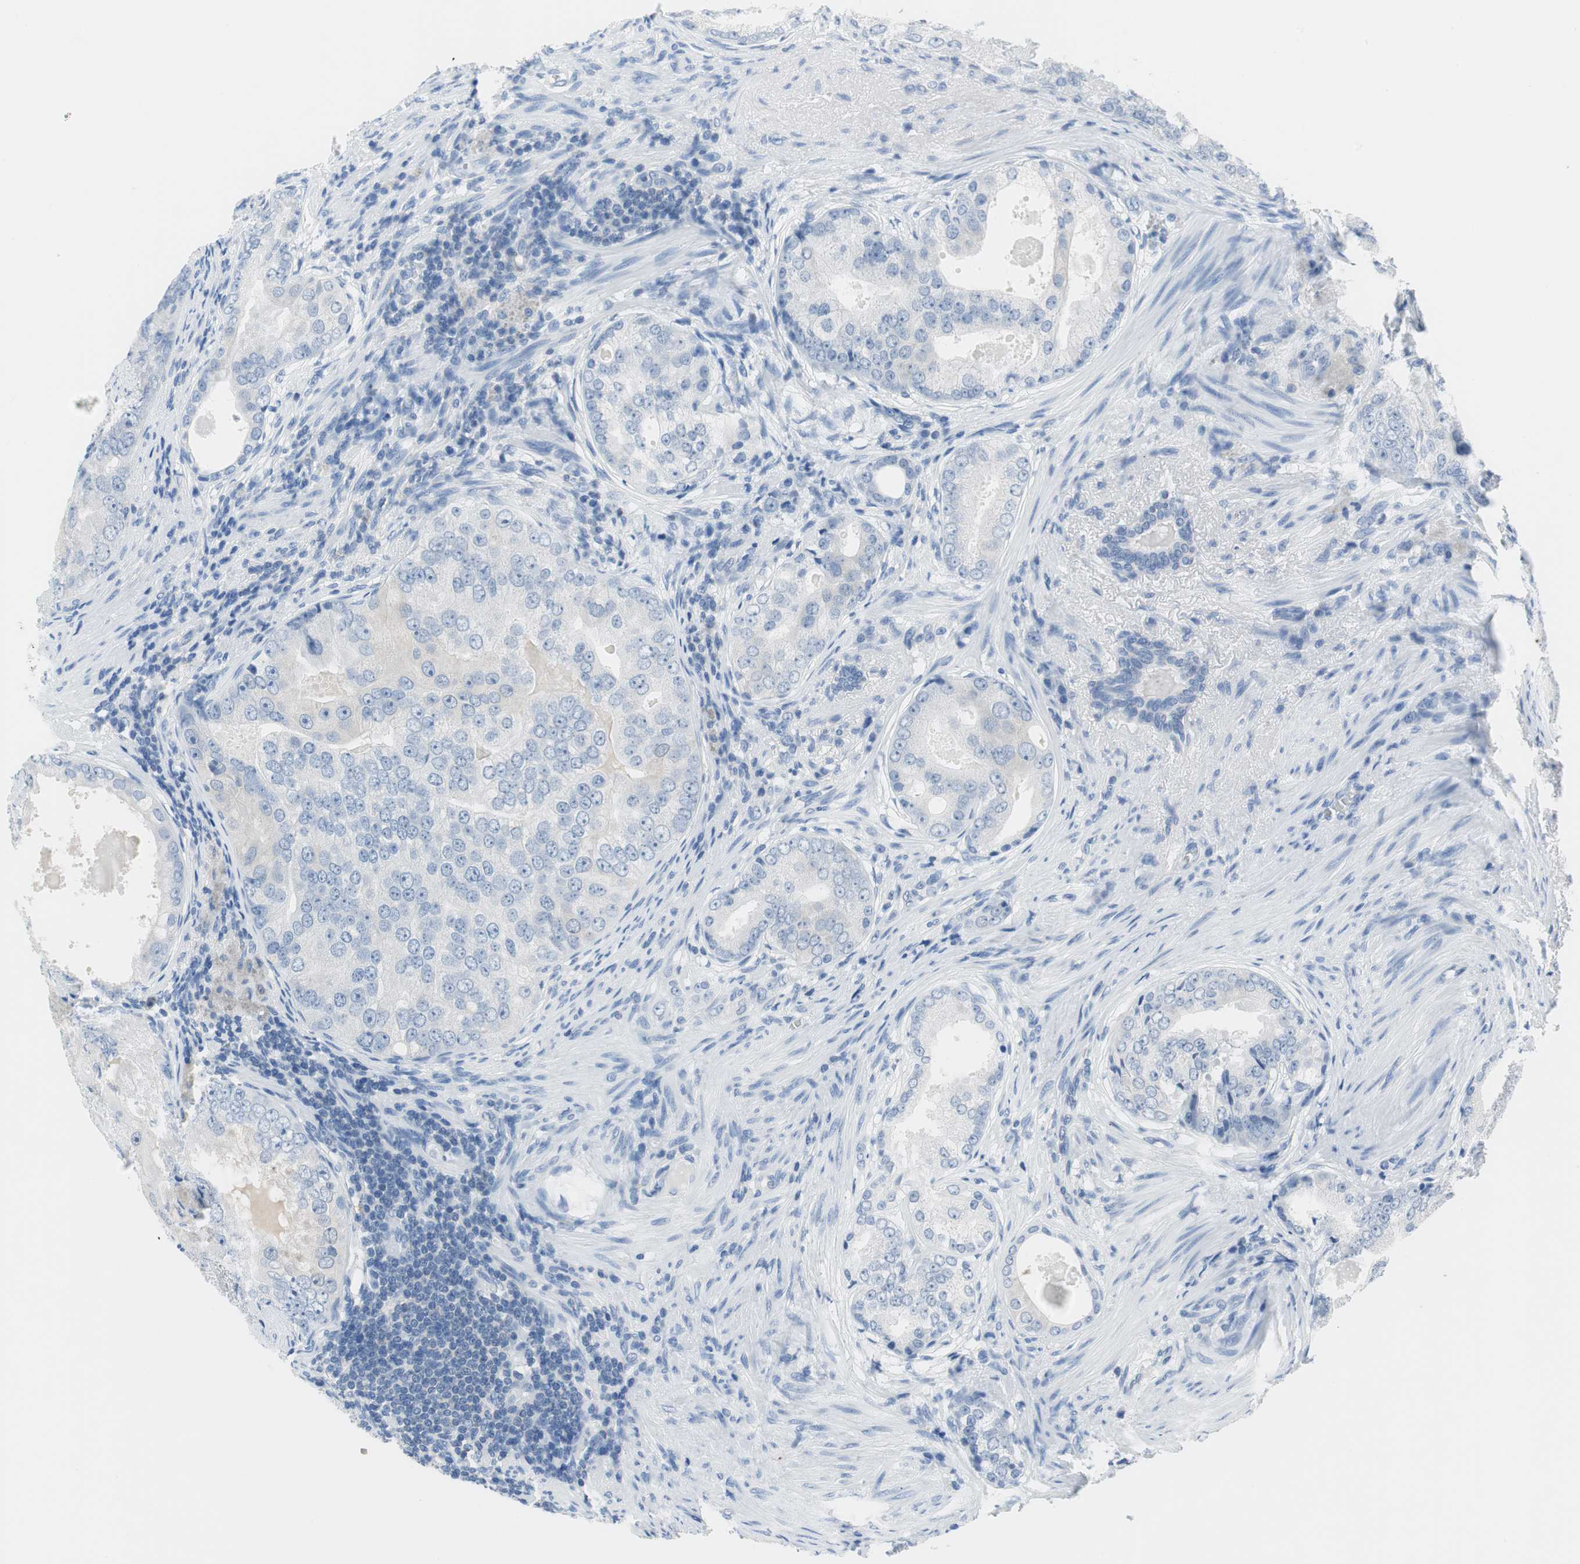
{"staining": {"intensity": "negative", "quantity": "none", "location": "none"}, "tissue": "prostate cancer", "cell_type": "Tumor cells", "image_type": "cancer", "snomed": [{"axis": "morphology", "description": "Adenocarcinoma, High grade"}, {"axis": "topography", "description": "Prostate"}], "caption": "This is an immunohistochemistry (IHC) micrograph of prostate adenocarcinoma (high-grade). There is no staining in tumor cells.", "gene": "NFATC2", "patient": {"sex": "male", "age": 66}}